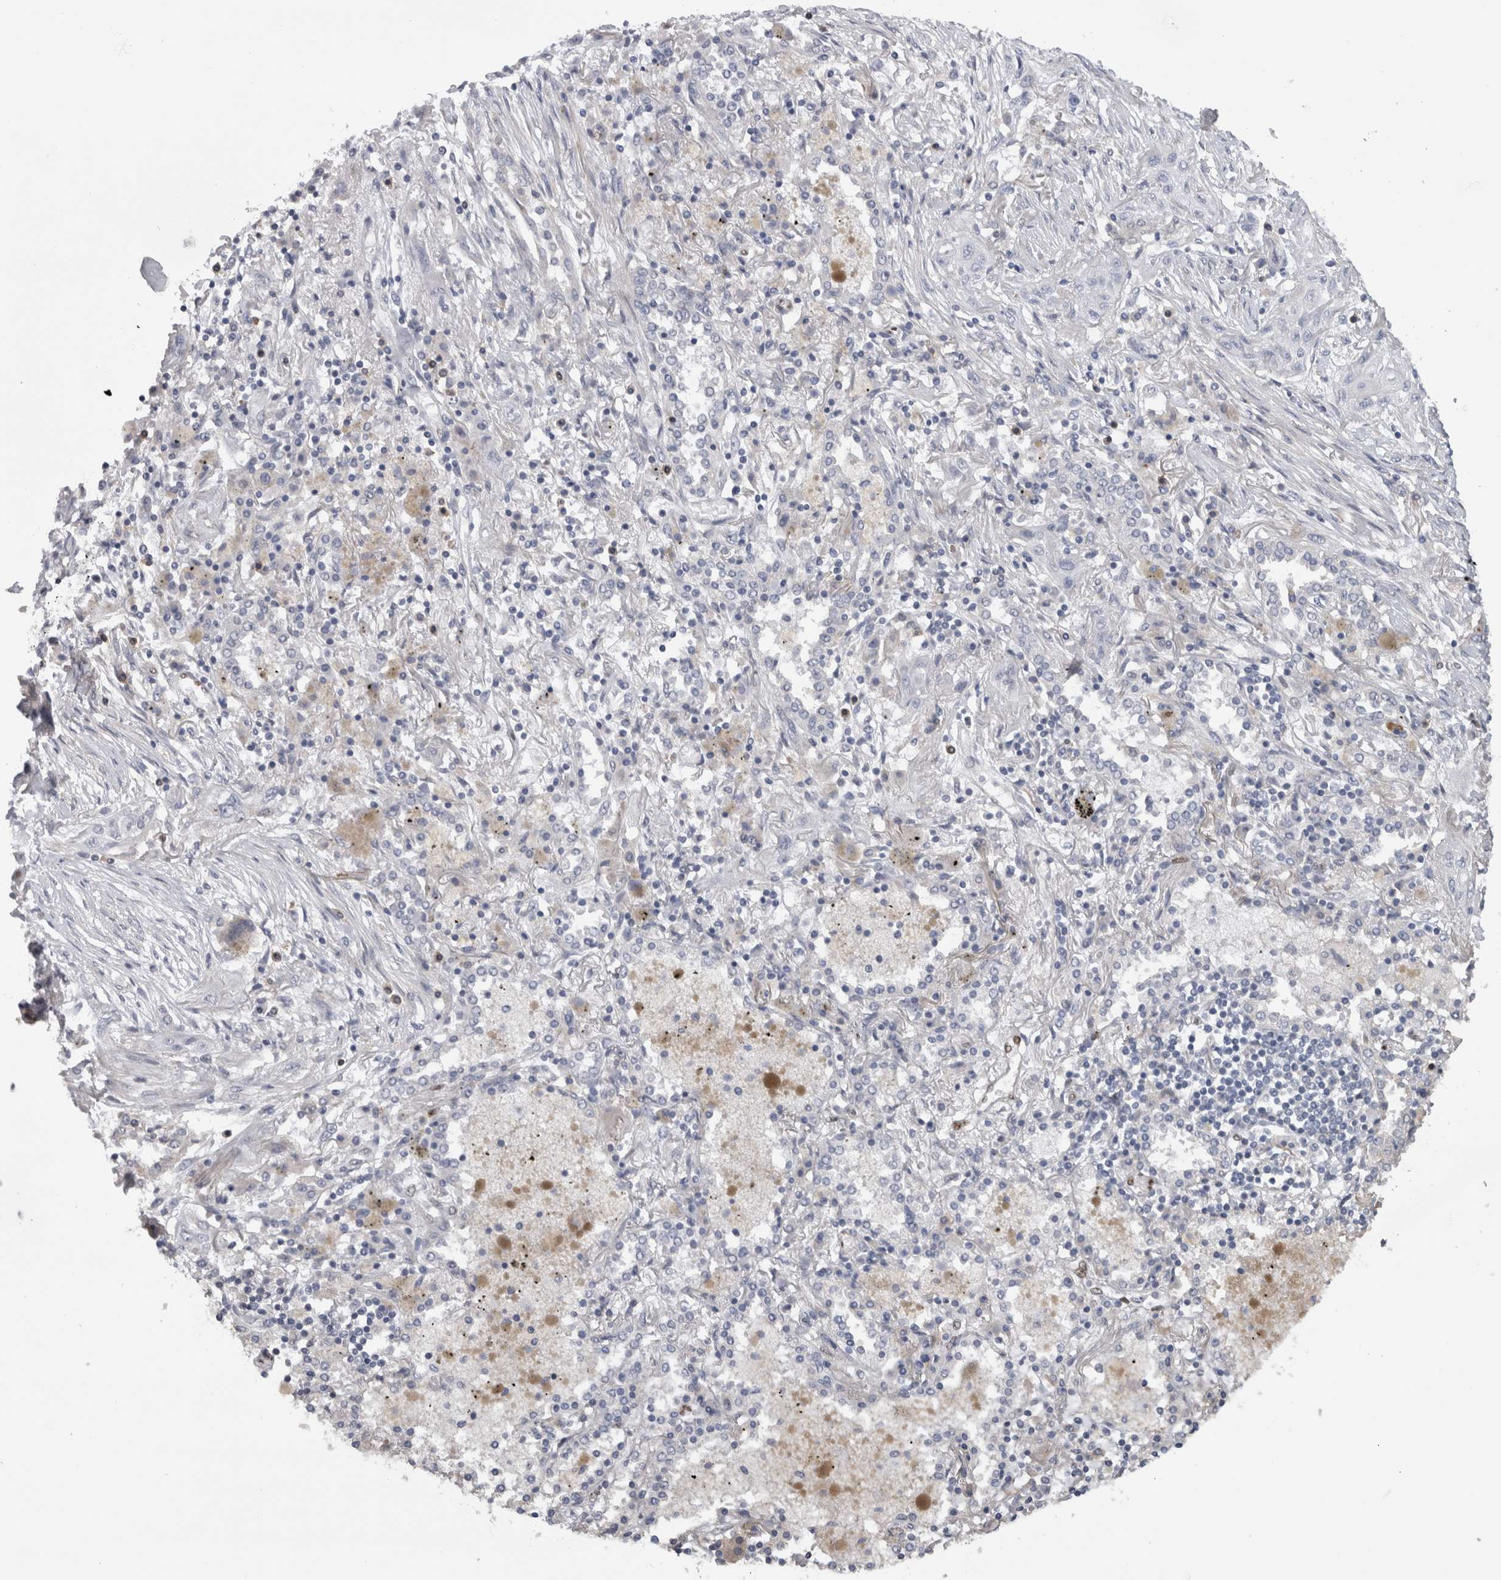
{"staining": {"intensity": "negative", "quantity": "none", "location": "none"}, "tissue": "lung cancer", "cell_type": "Tumor cells", "image_type": "cancer", "snomed": [{"axis": "morphology", "description": "Squamous cell carcinoma, NOS"}, {"axis": "topography", "description": "Lung"}], "caption": "There is no significant expression in tumor cells of squamous cell carcinoma (lung).", "gene": "IL33", "patient": {"sex": "female", "age": 47}}